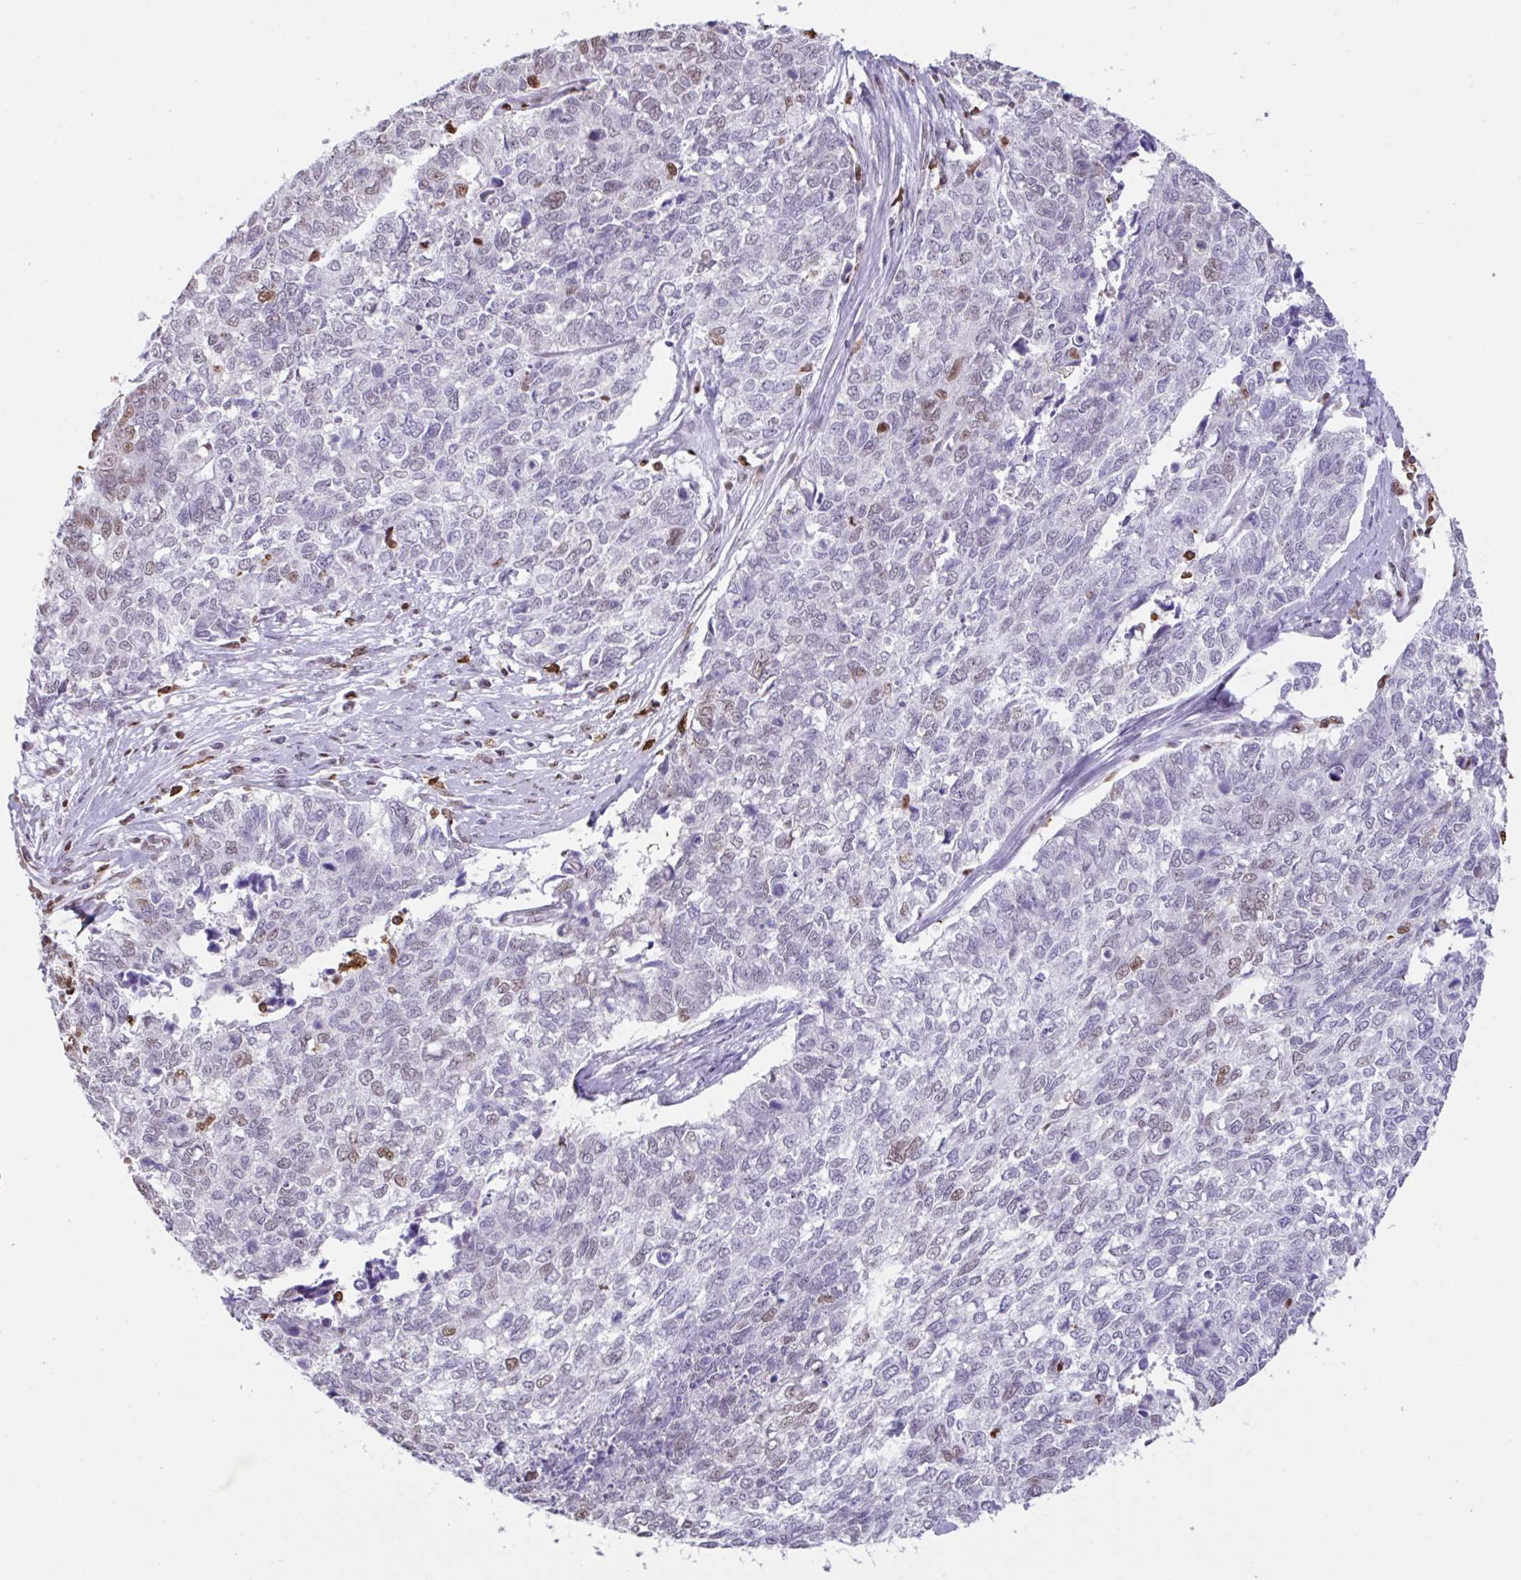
{"staining": {"intensity": "weak", "quantity": "<25%", "location": "nuclear"}, "tissue": "cervical cancer", "cell_type": "Tumor cells", "image_type": "cancer", "snomed": [{"axis": "morphology", "description": "Adenocarcinoma, NOS"}, {"axis": "topography", "description": "Cervix"}], "caption": "This is a micrograph of IHC staining of cervical cancer, which shows no staining in tumor cells.", "gene": "BTBD10", "patient": {"sex": "female", "age": 63}}